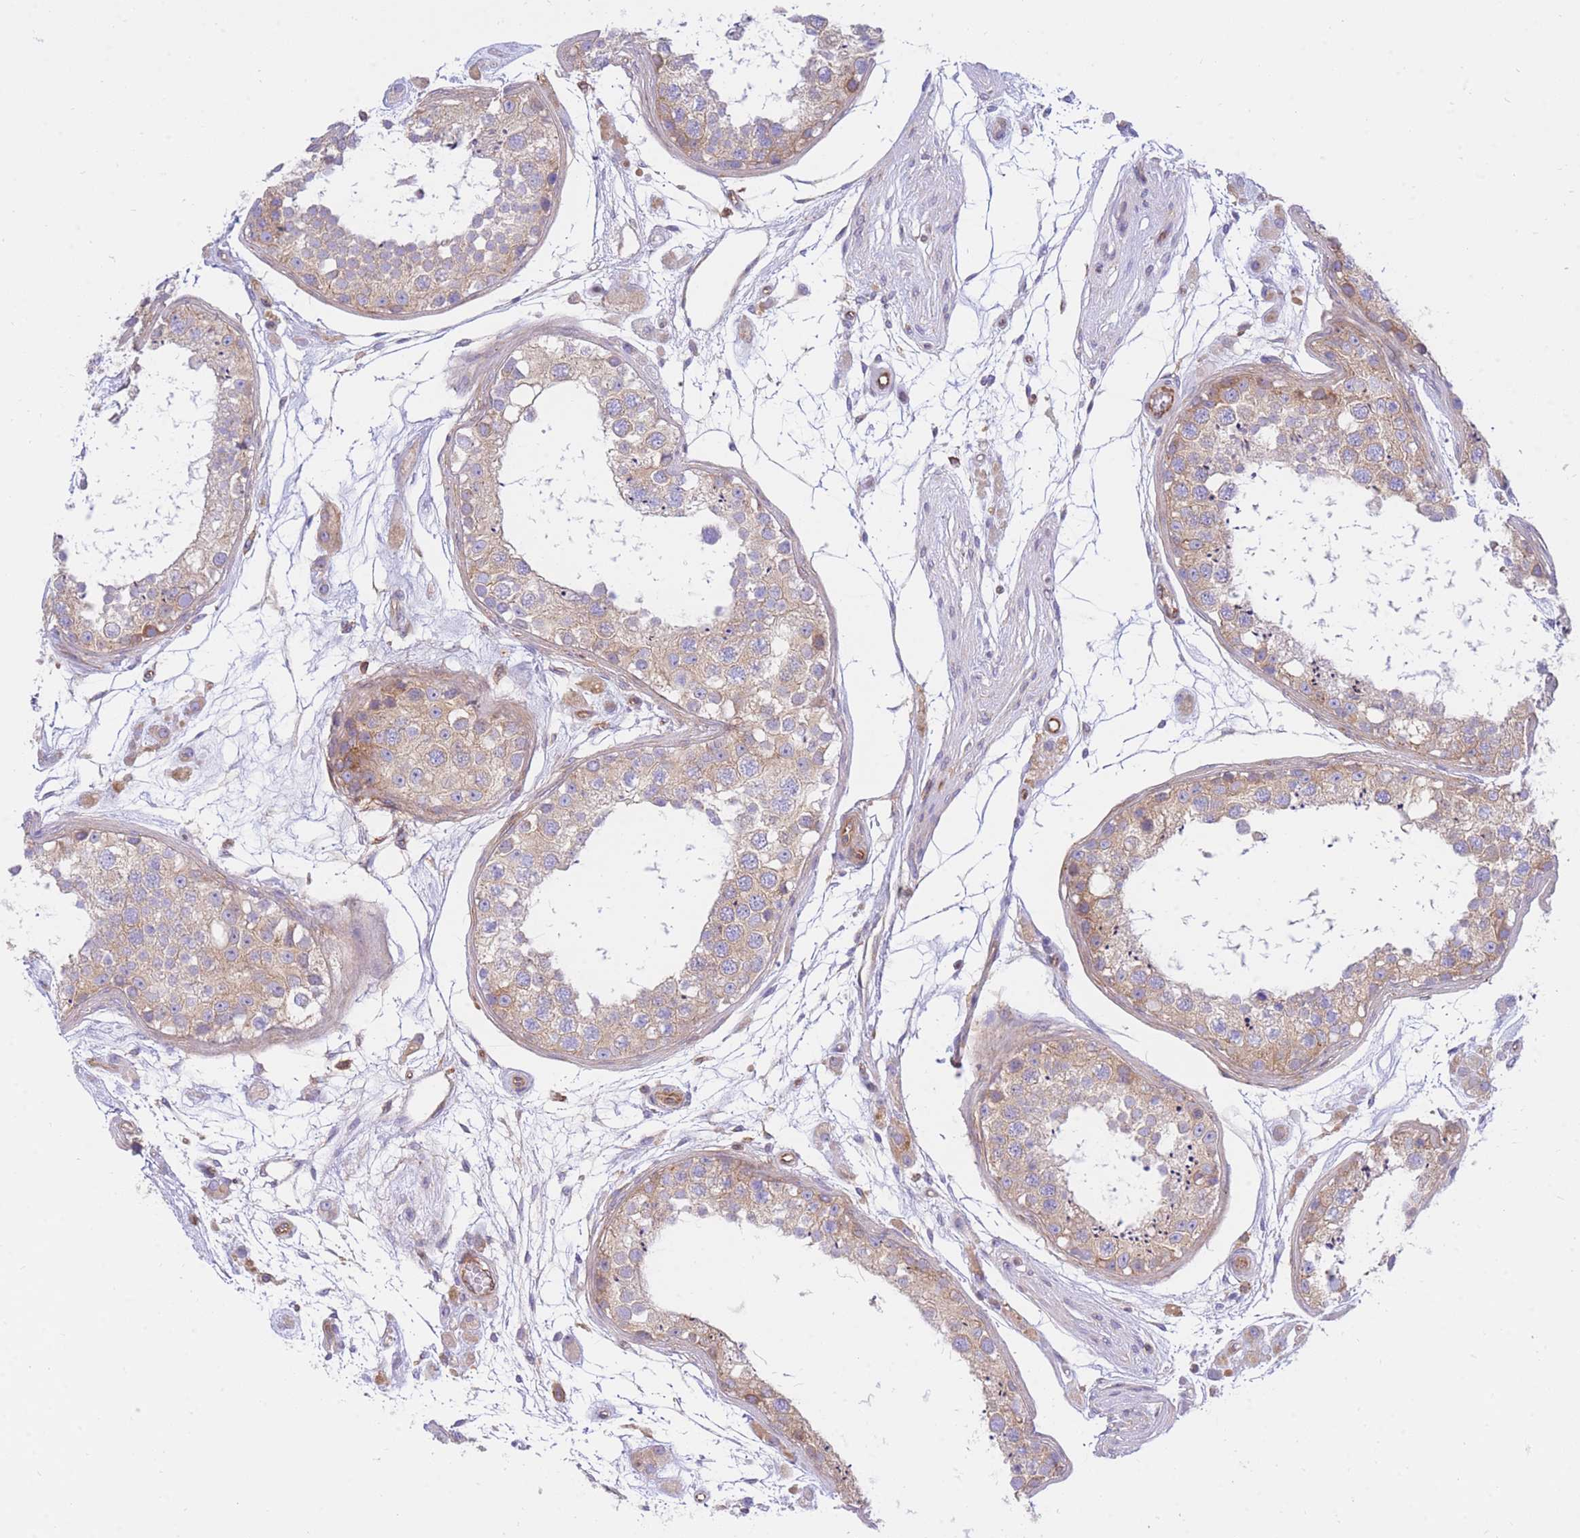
{"staining": {"intensity": "weak", "quantity": "25%-75%", "location": "cytoplasmic/membranous"}, "tissue": "testis", "cell_type": "Cells in seminiferous ducts", "image_type": "normal", "snomed": [{"axis": "morphology", "description": "Normal tissue, NOS"}, {"axis": "topography", "description": "Testis"}], "caption": "A brown stain labels weak cytoplasmic/membranous expression of a protein in cells in seminiferous ducts of benign testis. (DAB (3,3'-diaminobenzidine) IHC with brightfield microscopy, high magnification).", "gene": "REM1", "patient": {"sex": "male", "age": 25}}